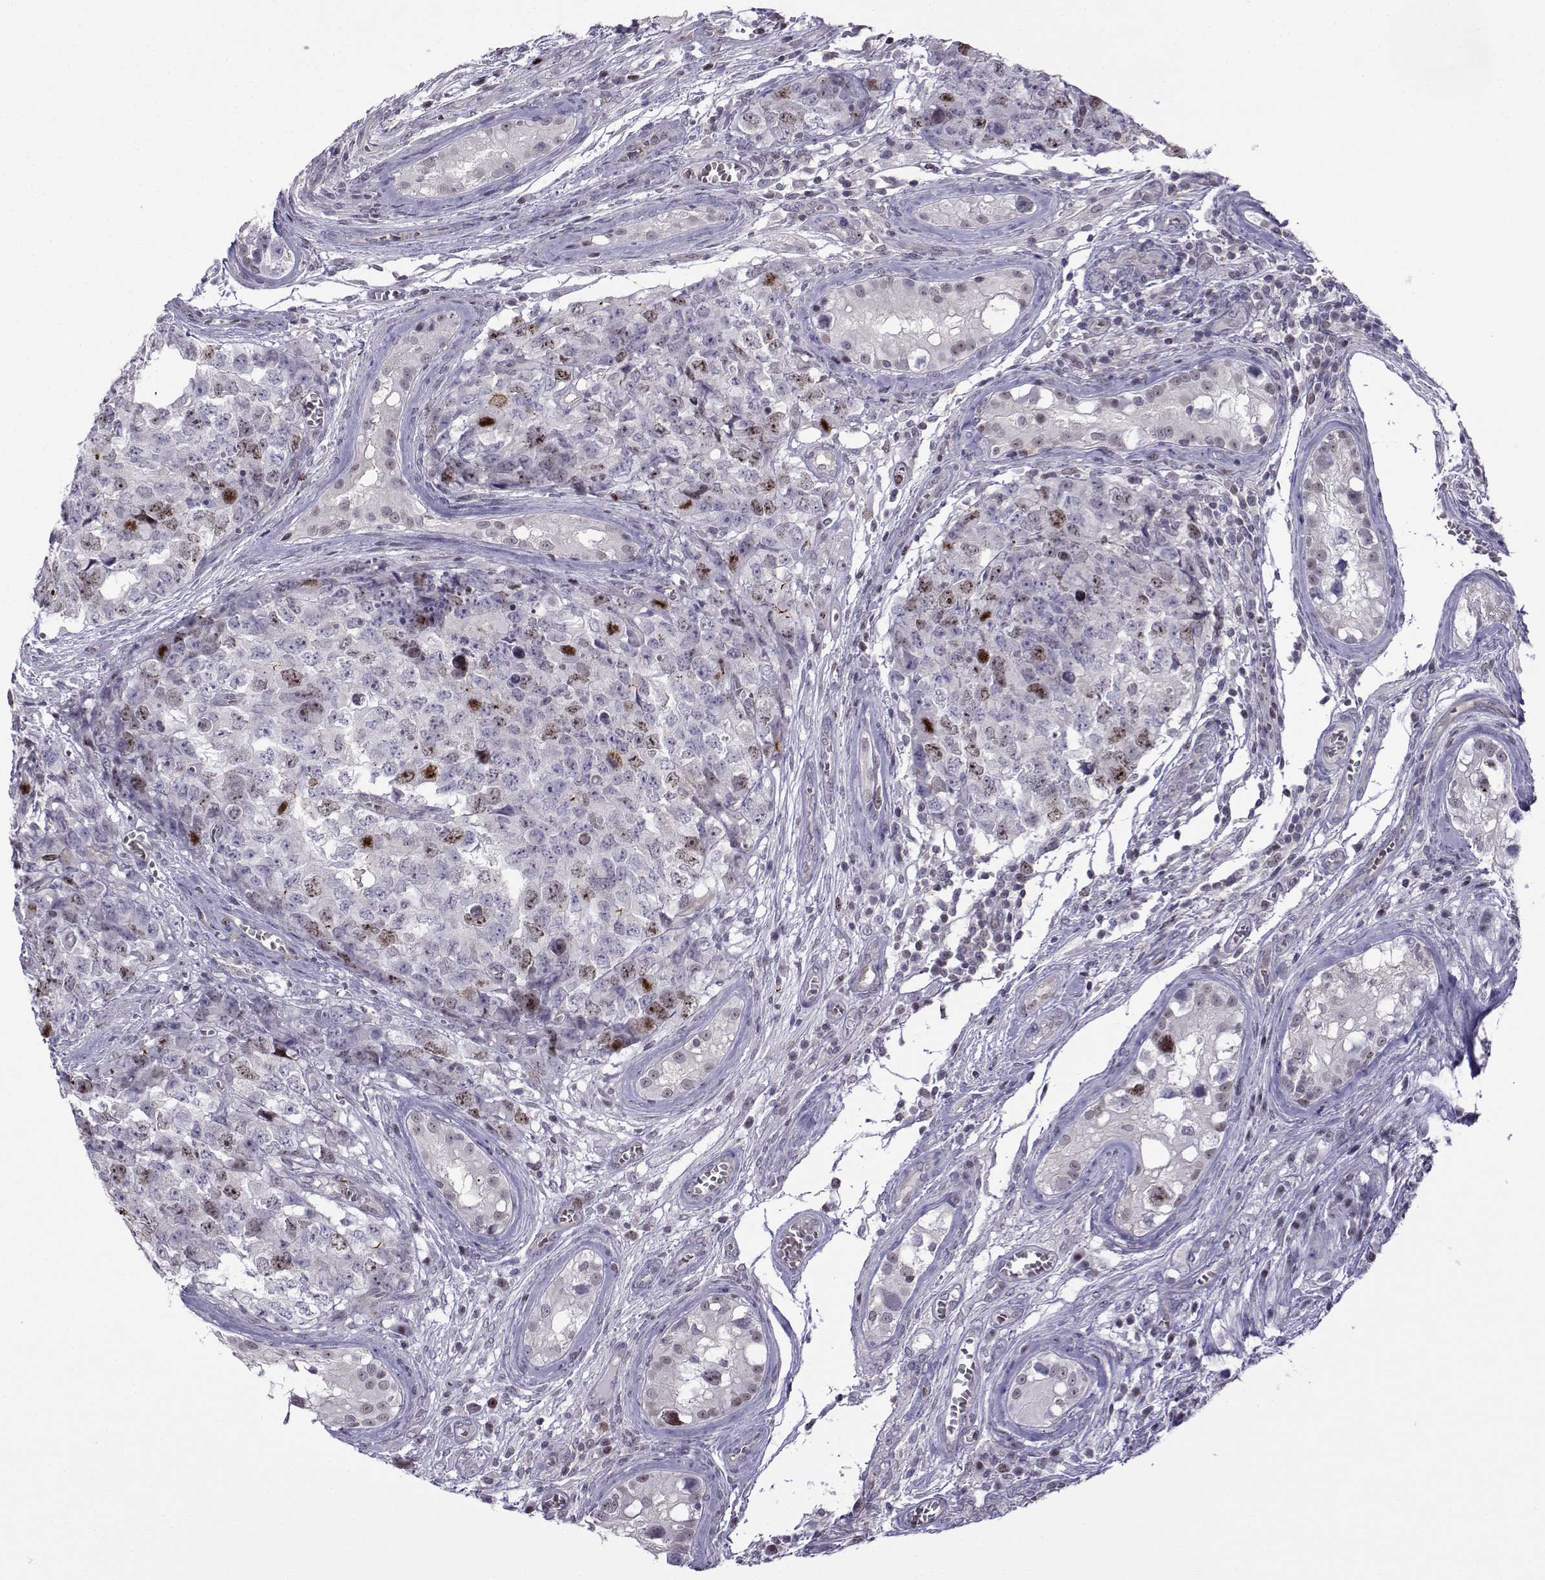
{"staining": {"intensity": "moderate", "quantity": "<25%", "location": "nuclear"}, "tissue": "testis cancer", "cell_type": "Tumor cells", "image_type": "cancer", "snomed": [{"axis": "morphology", "description": "Carcinoma, Embryonal, NOS"}, {"axis": "topography", "description": "Testis"}], "caption": "About <25% of tumor cells in testis embryonal carcinoma show moderate nuclear protein positivity as visualized by brown immunohistochemical staining.", "gene": "INCENP", "patient": {"sex": "male", "age": 23}}